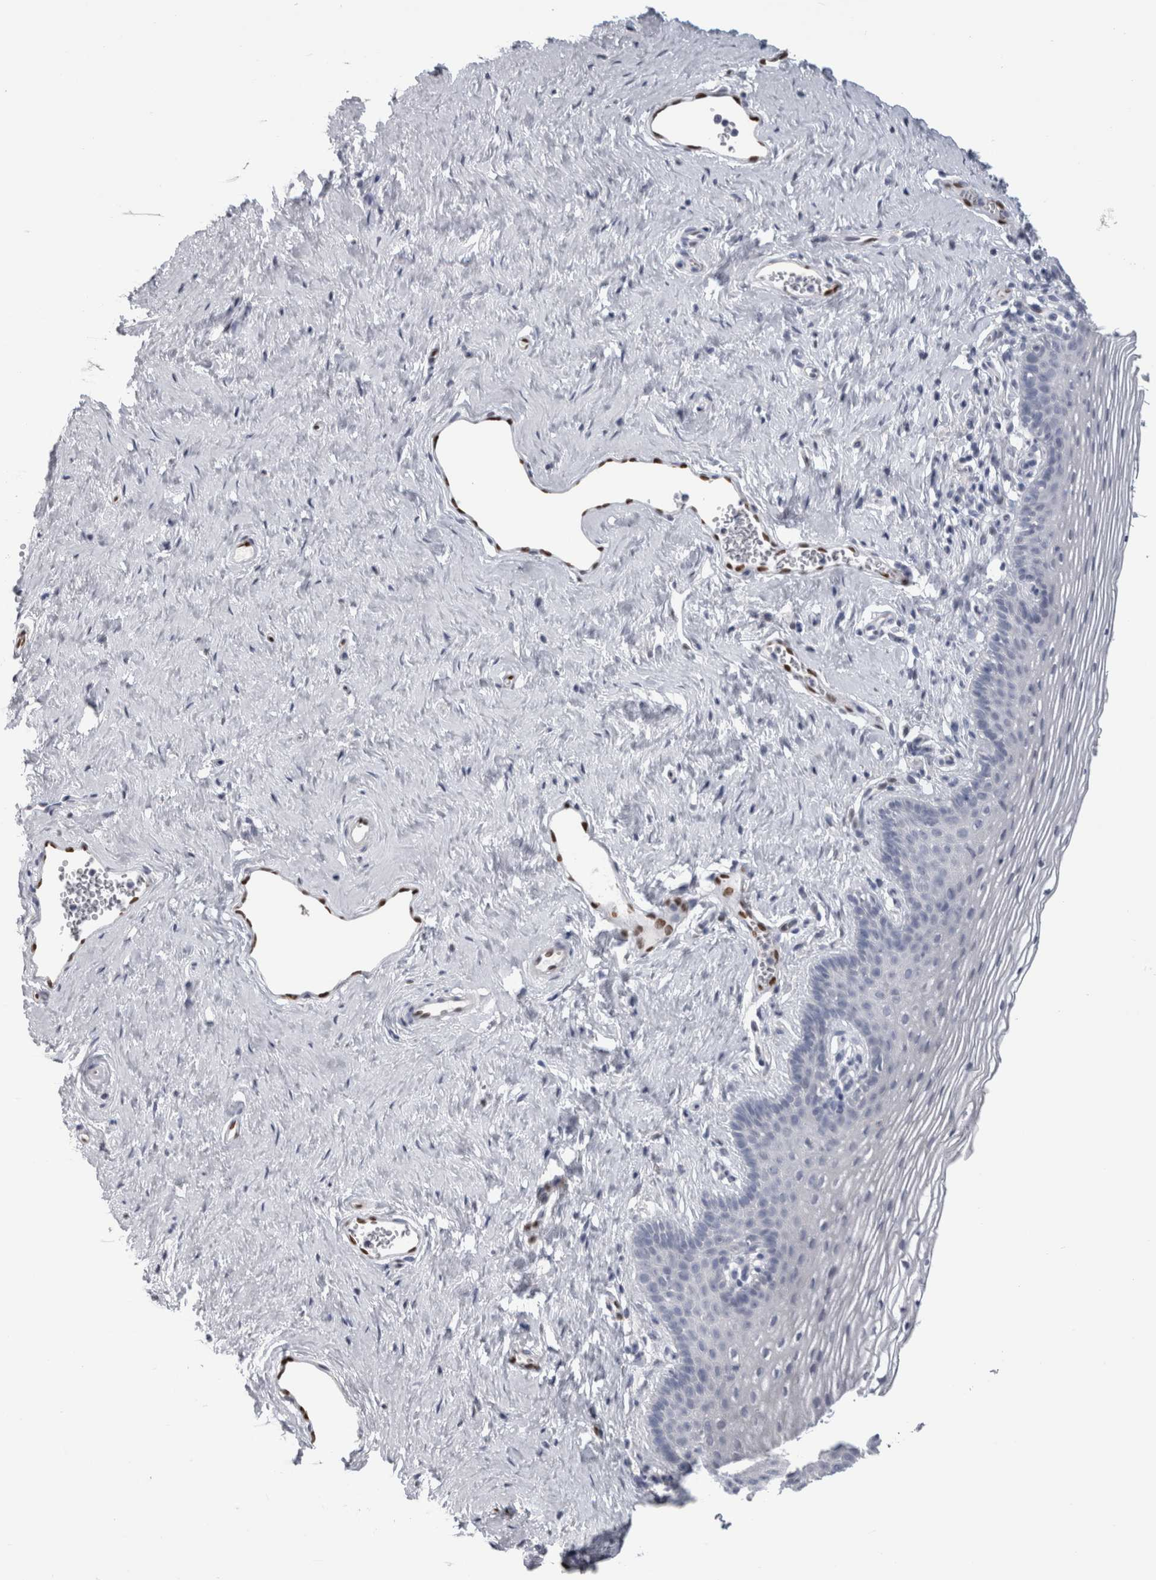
{"staining": {"intensity": "negative", "quantity": "none", "location": "none"}, "tissue": "vagina", "cell_type": "Squamous epithelial cells", "image_type": "normal", "snomed": [{"axis": "morphology", "description": "Normal tissue, NOS"}, {"axis": "topography", "description": "Vagina"}], "caption": "Protein analysis of unremarkable vagina displays no significant staining in squamous epithelial cells. (IHC, brightfield microscopy, high magnification).", "gene": "IL33", "patient": {"sex": "female", "age": 32}}